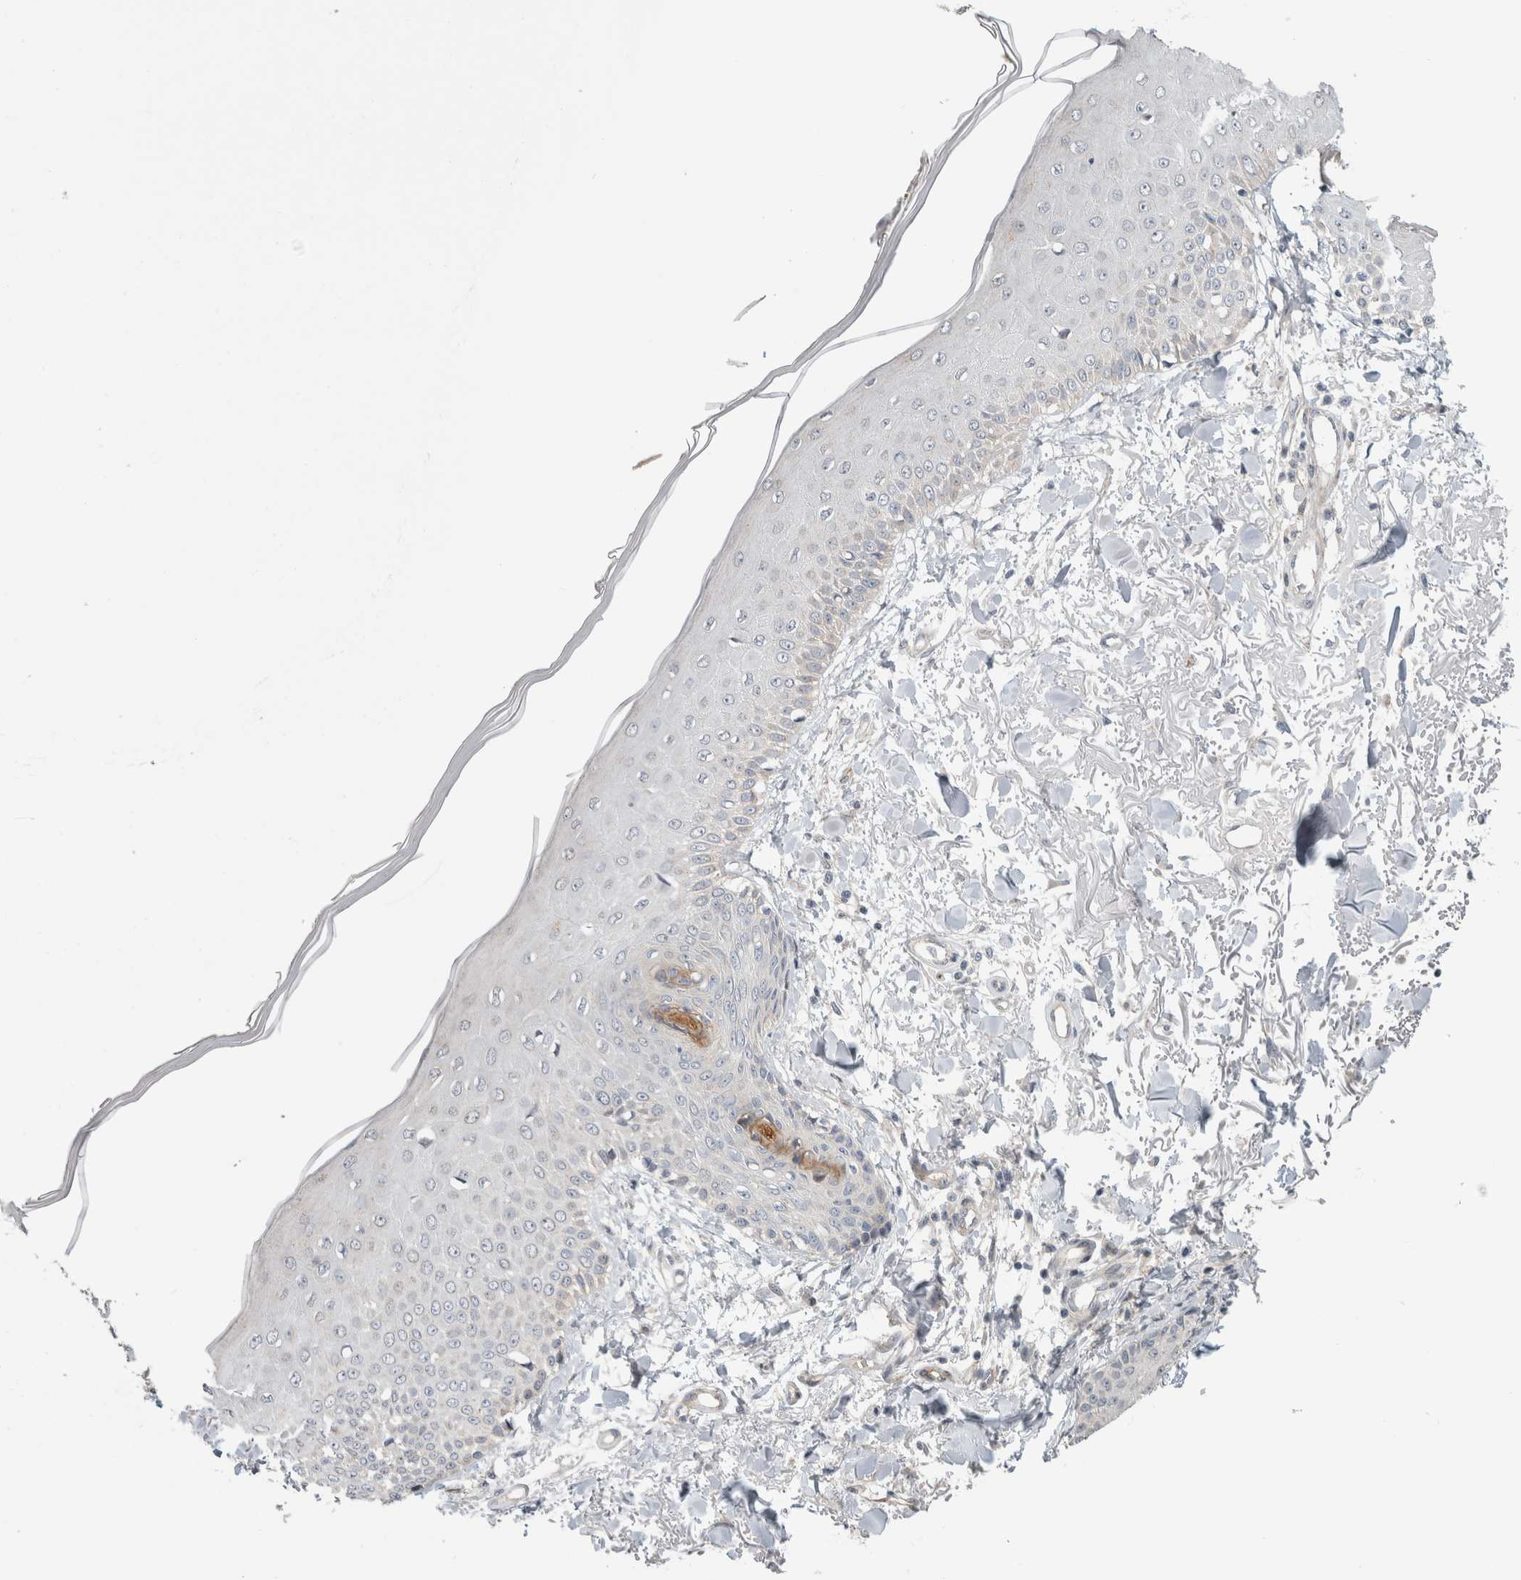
{"staining": {"intensity": "negative", "quantity": "none", "location": "none"}, "tissue": "skin", "cell_type": "Fibroblasts", "image_type": "normal", "snomed": [{"axis": "morphology", "description": "Normal tissue, NOS"}, {"axis": "morphology", "description": "Squamous cell carcinoma, NOS"}, {"axis": "topography", "description": "Skin"}, {"axis": "topography", "description": "Peripheral nerve tissue"}], "caption": "Image shows no significant protein positivity in fibroblasts of normal skin. Nuclei are stained in blue.", "gene": "KPNA5", "patient": {"sex": "male", "age": 83}}